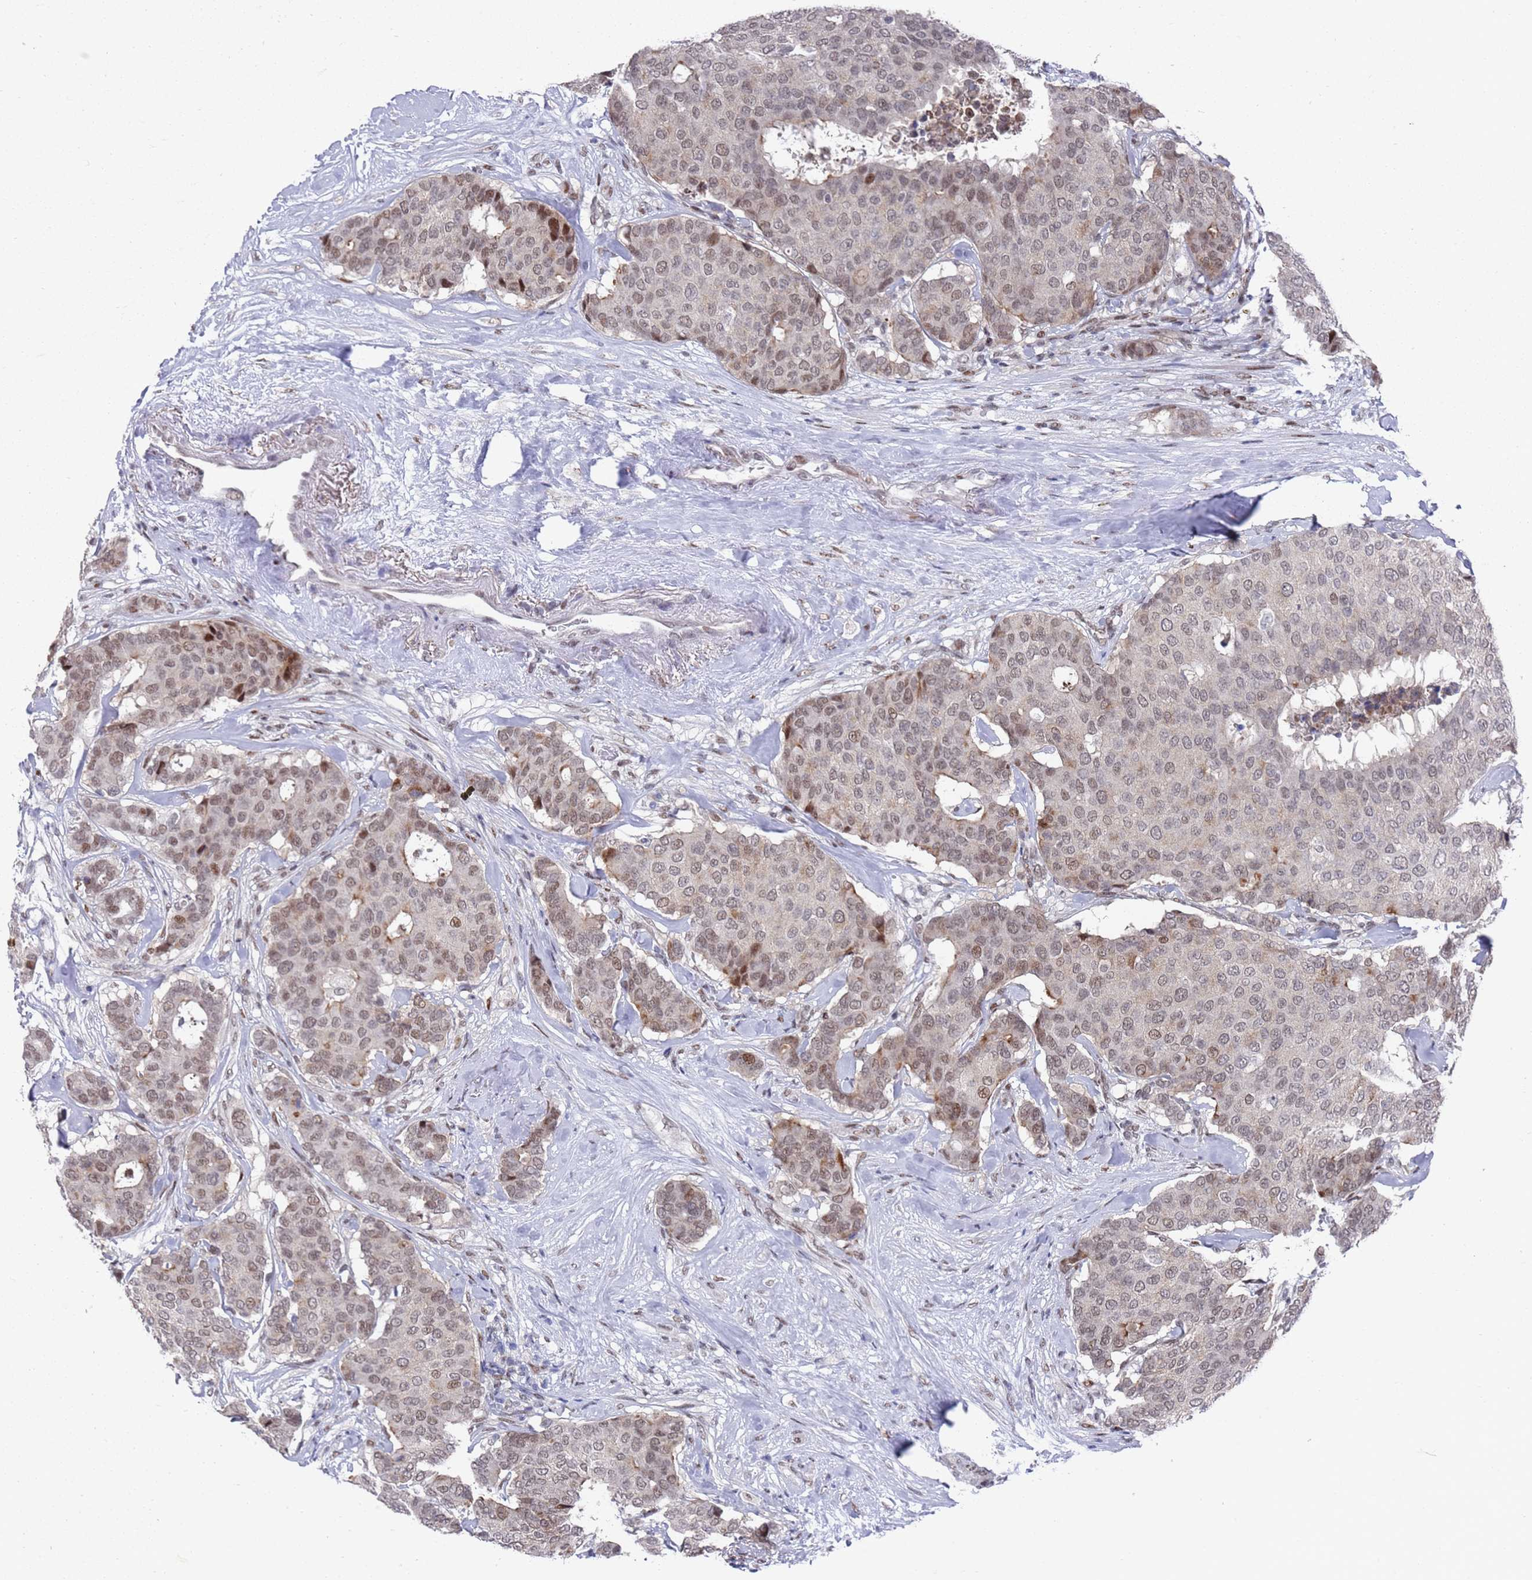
{"staining": {"intensity": "moderate", "quantity": "25%-75%", "location": "nuclear"}, "tissue": "breast cancer", "cell_type": "Tumor cells", "image_type": "cancer", "snomed": [{"axis": "morphology", "description": "Duct carcinoma"}, {"axis": "topography", "description": "Breast"}], "caption": "High-power microscopy captured an IHC image of invasive ductal carcinoma (breast), revealing moderate nuclear staining in about 25%-75% of tumor cells. The protein is shown in brown color, while the nuclei are stained blue.", "gene": "COPS6", "patient": {"sex": "female", "age": 75}}